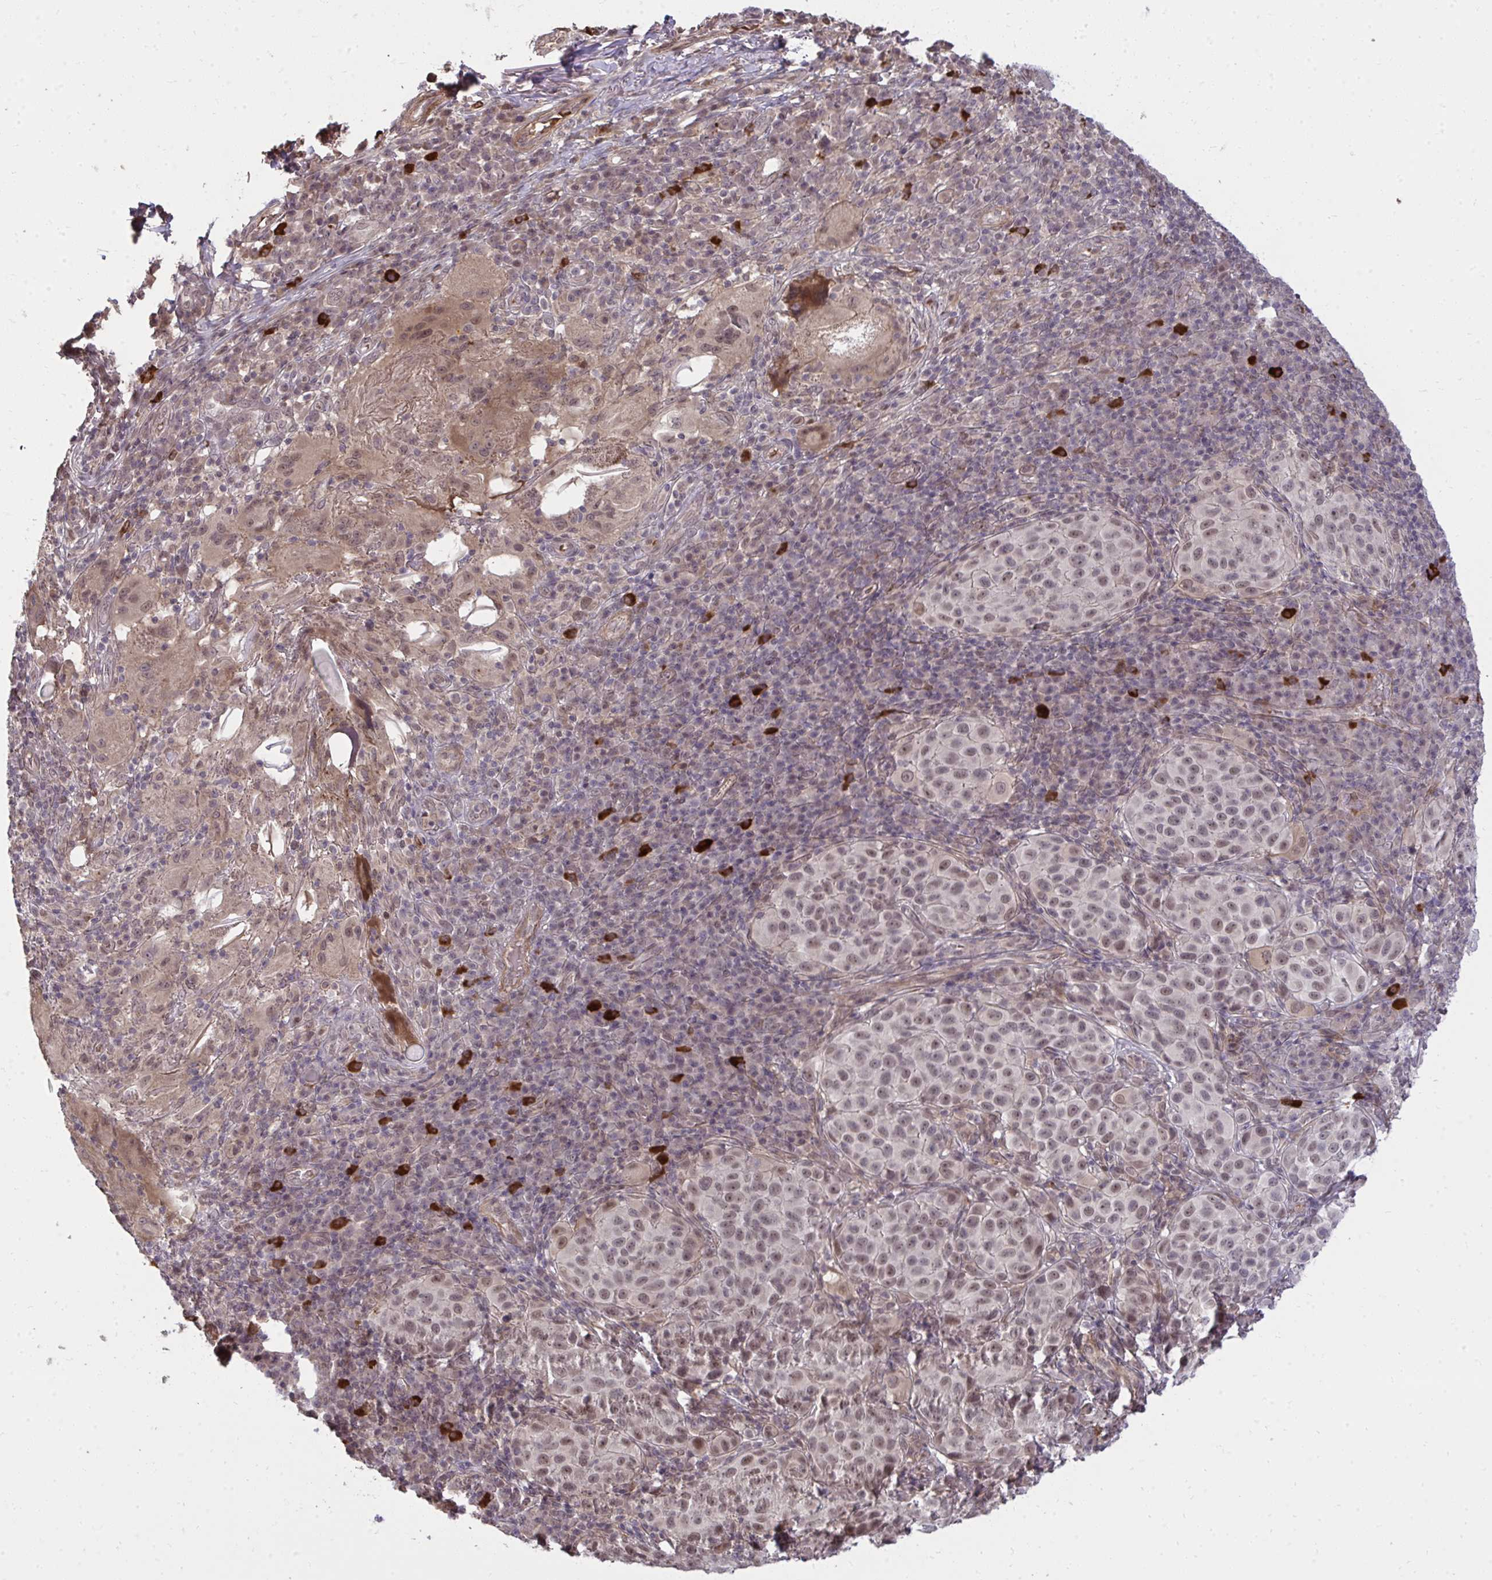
{"staining": {"intensity": "moderate", "quantity": ">75%", "location": "nuclear"}, "tissue": "melanoma", "cell_type": "Tumor cells", "image_type": "cancer", "snomed": [{"axis": "morphology", "description": "Malignant melanoma, NOS"}, {"axis": "topography", "description": "Skin"}], "caption": "A micrograph of human melanoma stained for a protein reveals moderate nuclear brown staining in tumor cells. (DAB (3,3'-diaminobenzidine) IHC, brown staining for protein, blue staining for nuclei).", "gene": "ZSCAN9", "patient": {"sex": "male", "age": 38}}